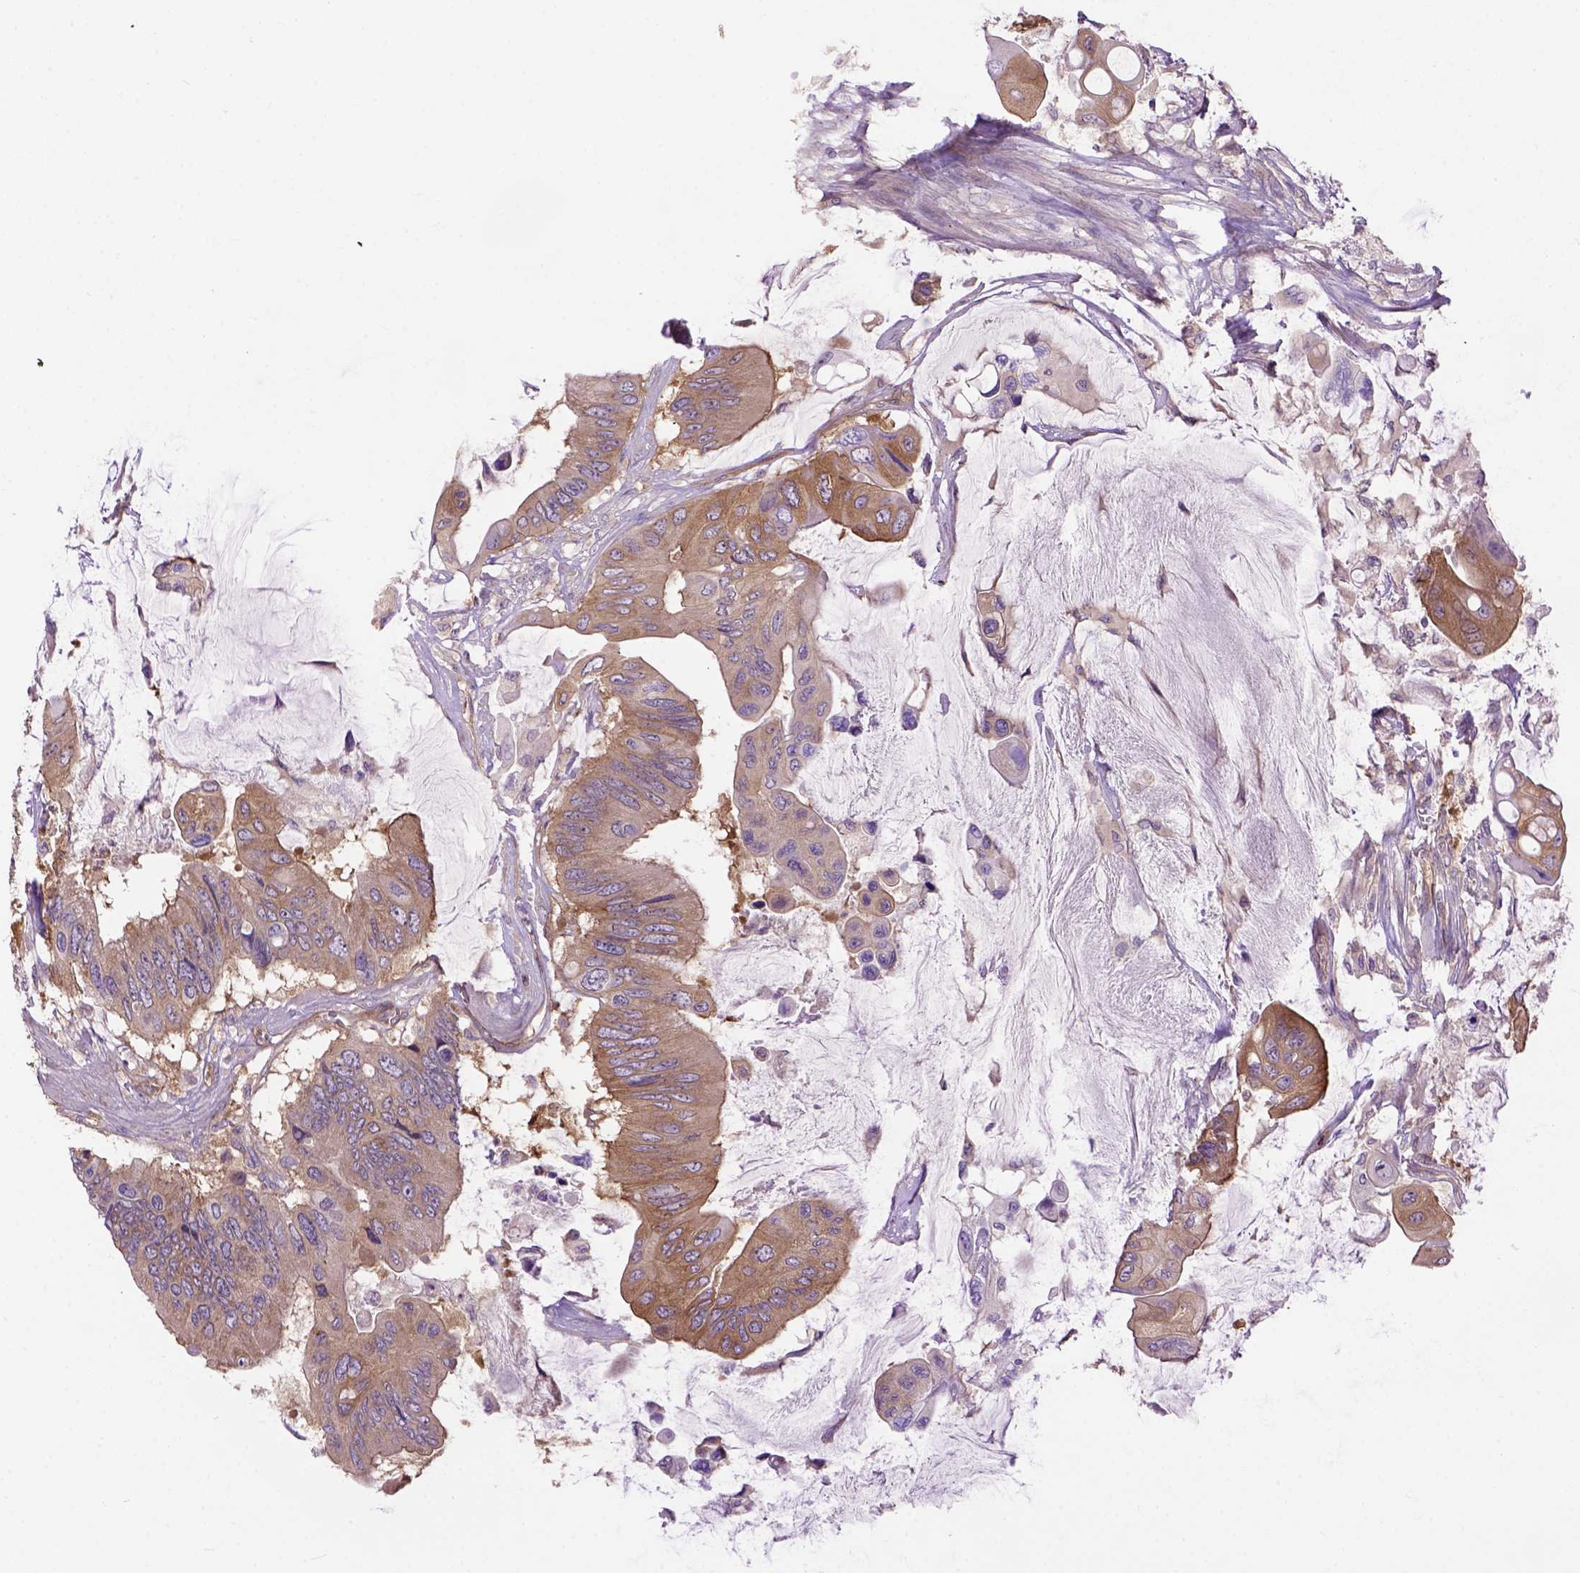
{"staining": {"intensity": "moderate", "quantity": ">75%", "location": "cytoplasmic/membranous"}, "tissue": "colorectal cancer", "cell_type": "Tumor cells", "image_type": "cancer", "snomed": [{"axis": "morphology", "description": "Adenocarcinoma, NOS"}, {"axis": "topography", "description": "Rectum"}], "caption": "Immunohistochemistry micrograph of colorectal cancer (adenocarcinoma) stained for a protein (brown), which displays medium levels of moderate cytoplasmic/membranous expression in about >75% of tumor cells.", "gene": "CASKIN2", "patient": {"sex": "male", "age": 63}}